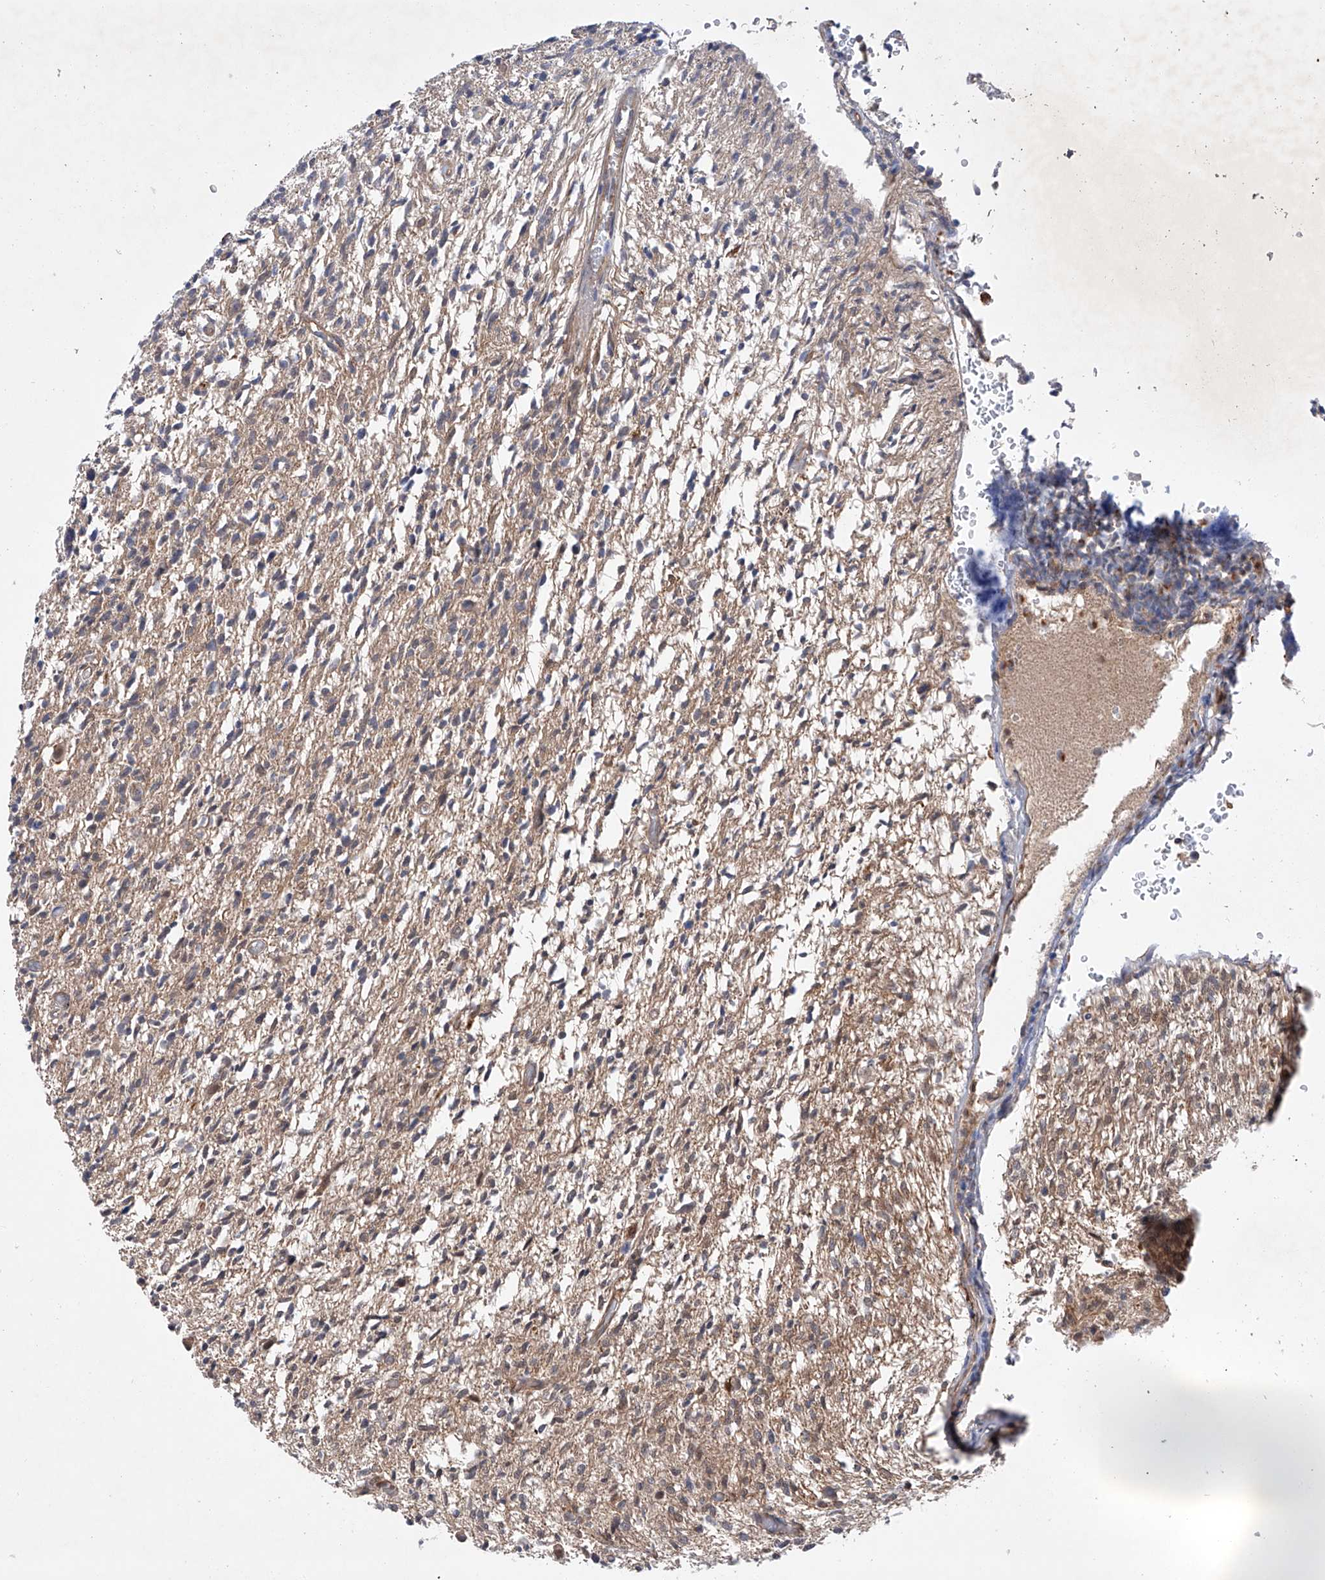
{"staining": {"intensity": "weak", "quantity": "25%-75%", "location": "cytoplasmic/membranous"}, "tissue": "glioma", "cell_type": "Tumor cells", "image_type": "cancer", "snomed": [{"axis": "morphology", "description": "Glioma, malignant, High grade"}, {"axis": "topography", "description": "Brain"}], "caption": "About 25%-75% of tumor cells in human glioma display weak cytoplasmic/membranous protein positivity as visualized by brown immunohistochemical staining.", "gene": "AMD1", "patient": {"sex": "female", "age": 57}}